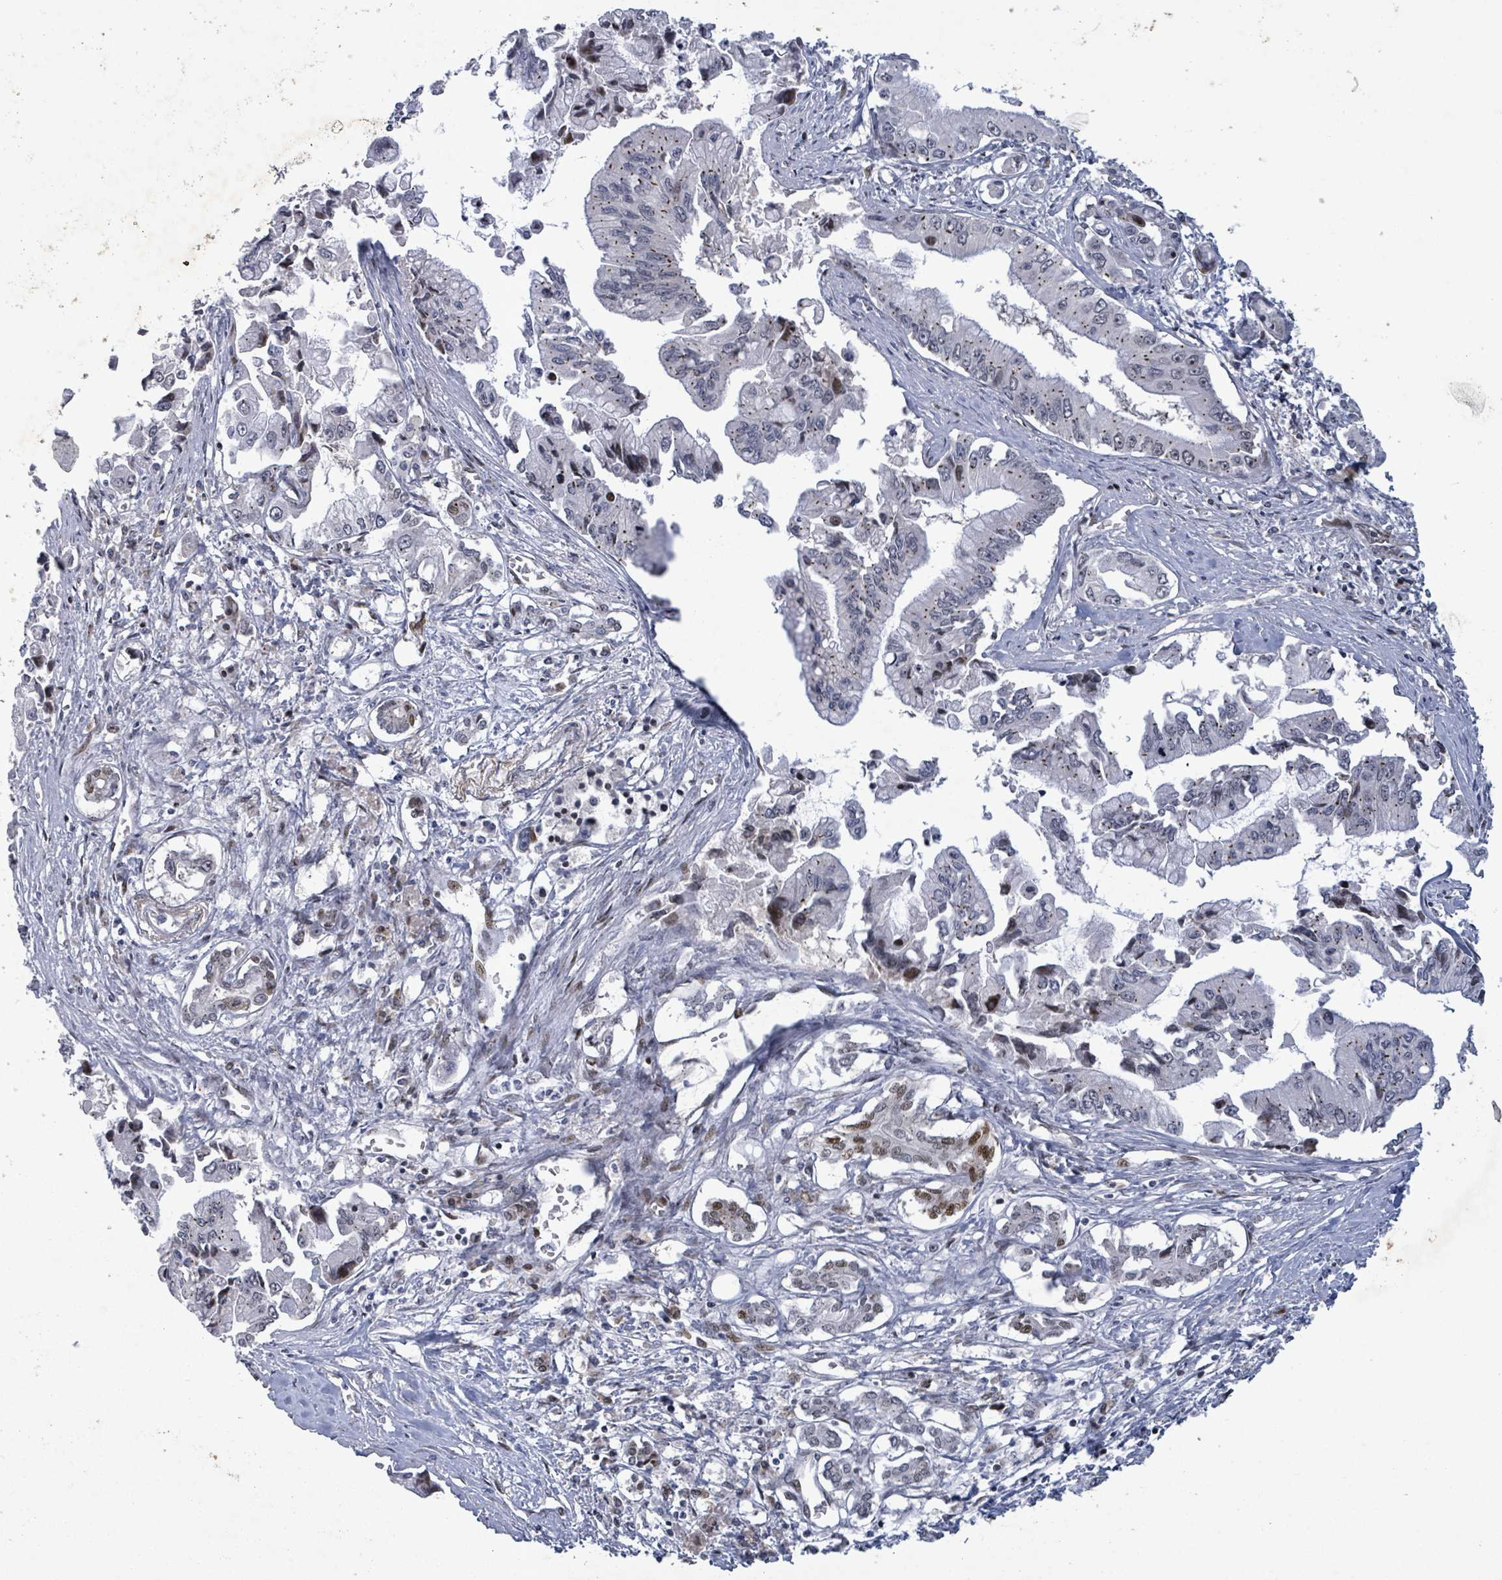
{"staining": {"intensity": "negative", "quantity": "none", "location": "none"}, "tissue": "pancreatic cancer", "cell_type": "Tumor cells", "image_type": "cancer", "snomed": [{"axis": "morphology", "description": "Adenocarcinoma, NOS"}, {"axis": "topography", "description": "Pancreas"}], "caption": "High power microscopy micrograph of an immunohistochemistry histopathology image of pancreatic adenocarcinoma, revealing no significant positivity in tumor cells. (DAB (3,3'-diaminobenzidine) immunohistochemistry (IHC) with hematoxylin counter stain).", "gene": "TUSC1", "patient": {"sex": "male", "age": 84}}